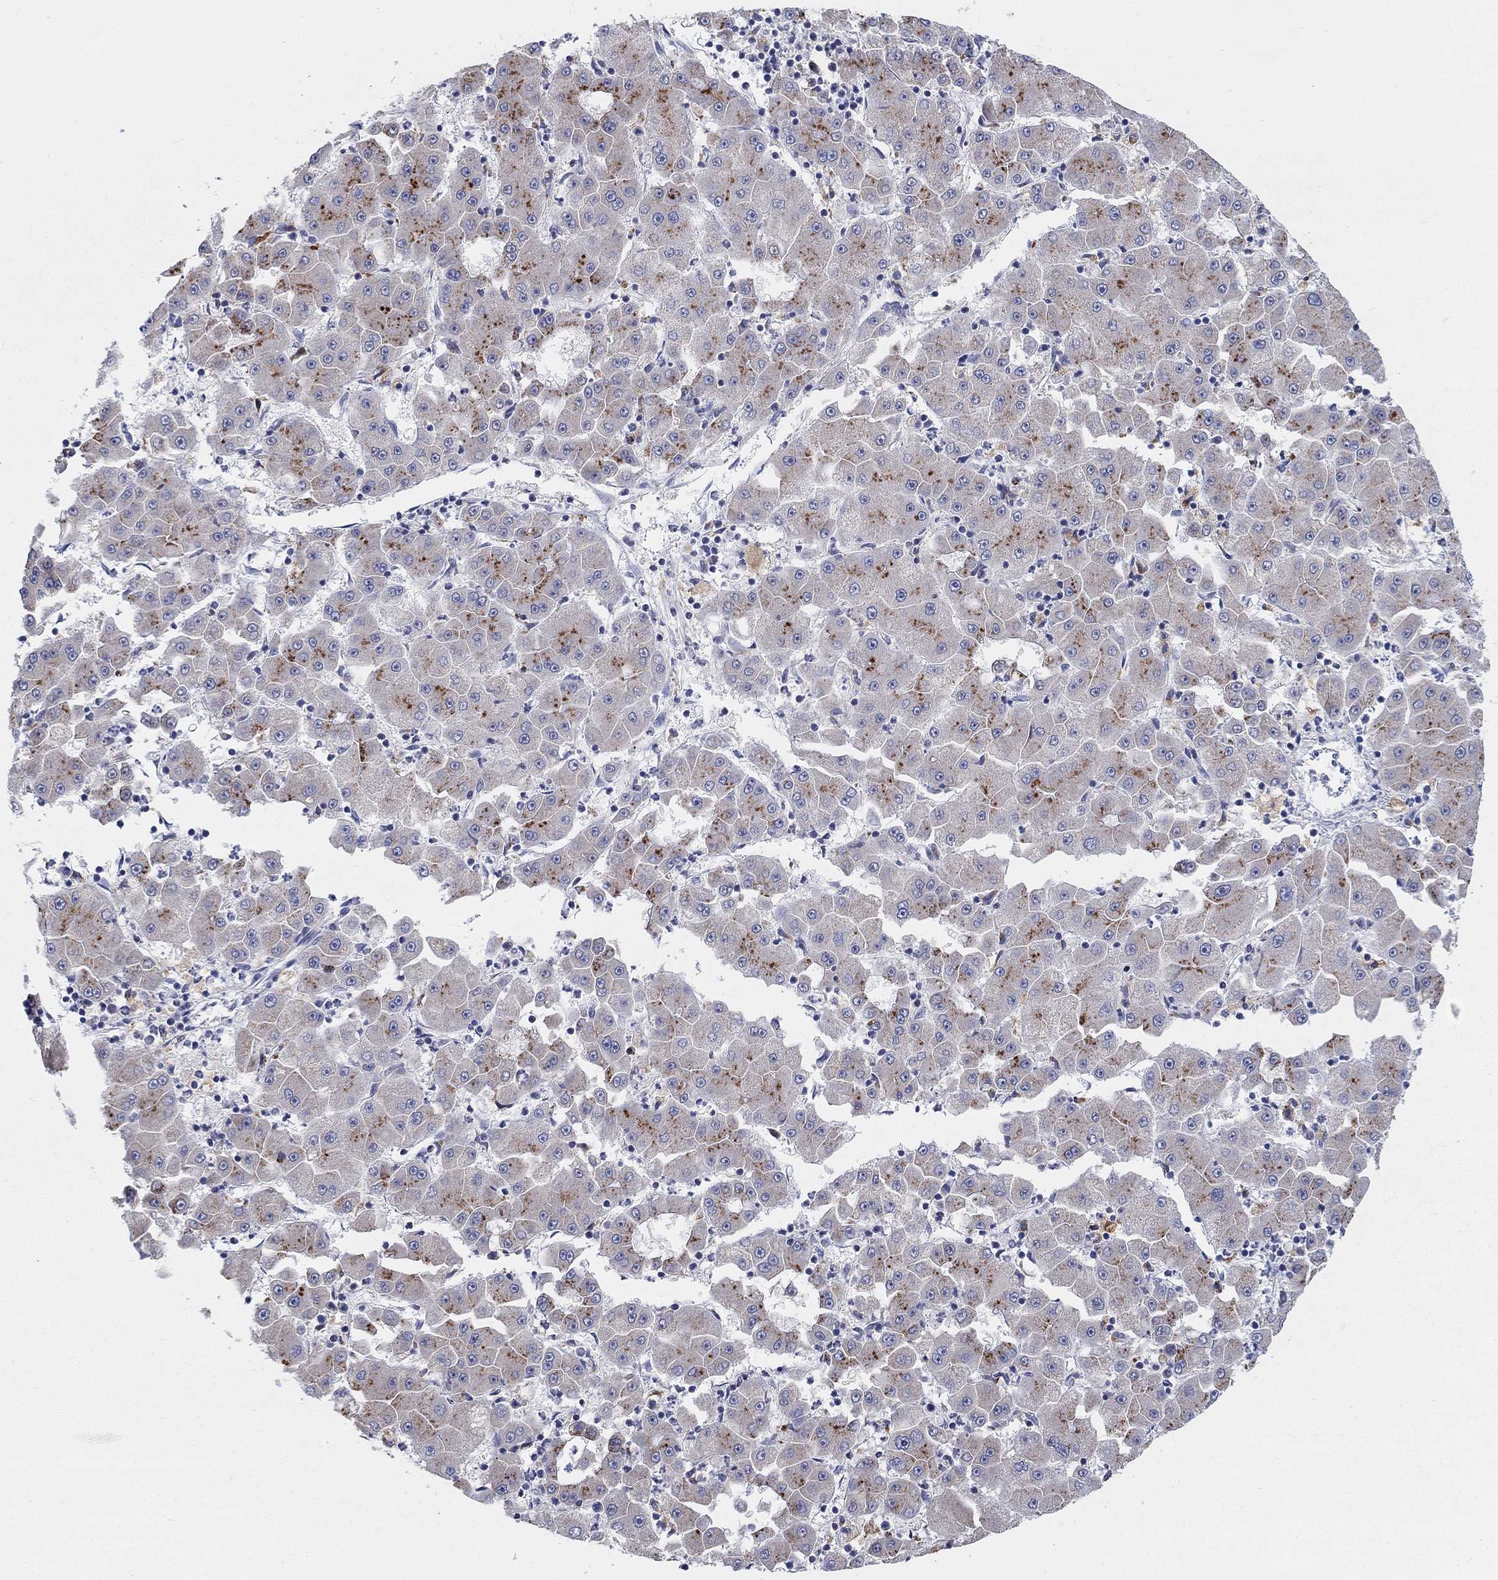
{"staining": {"intensity": "strong", "quantity": ">75%", "location": "cytoplasmic/membranous"}, "tissue": "liver cancer", "cell_type": "Tumor cells", "image_type": "cancer", "snomed": [{"axis": "morphology", "description": "Carcinoma, Hepatocellular, NOS"}, {"axis": "topography", "description": "Liver"}], "caption": "Immunohistochemical staining of human liver cancer (hepatocellular carcinoma) displays high levels of strong cytoplasmic/membranous staining in about >75% of tumor cells.", "gene": "BCO2", "patient": {"sex": "male", "age": 73}}